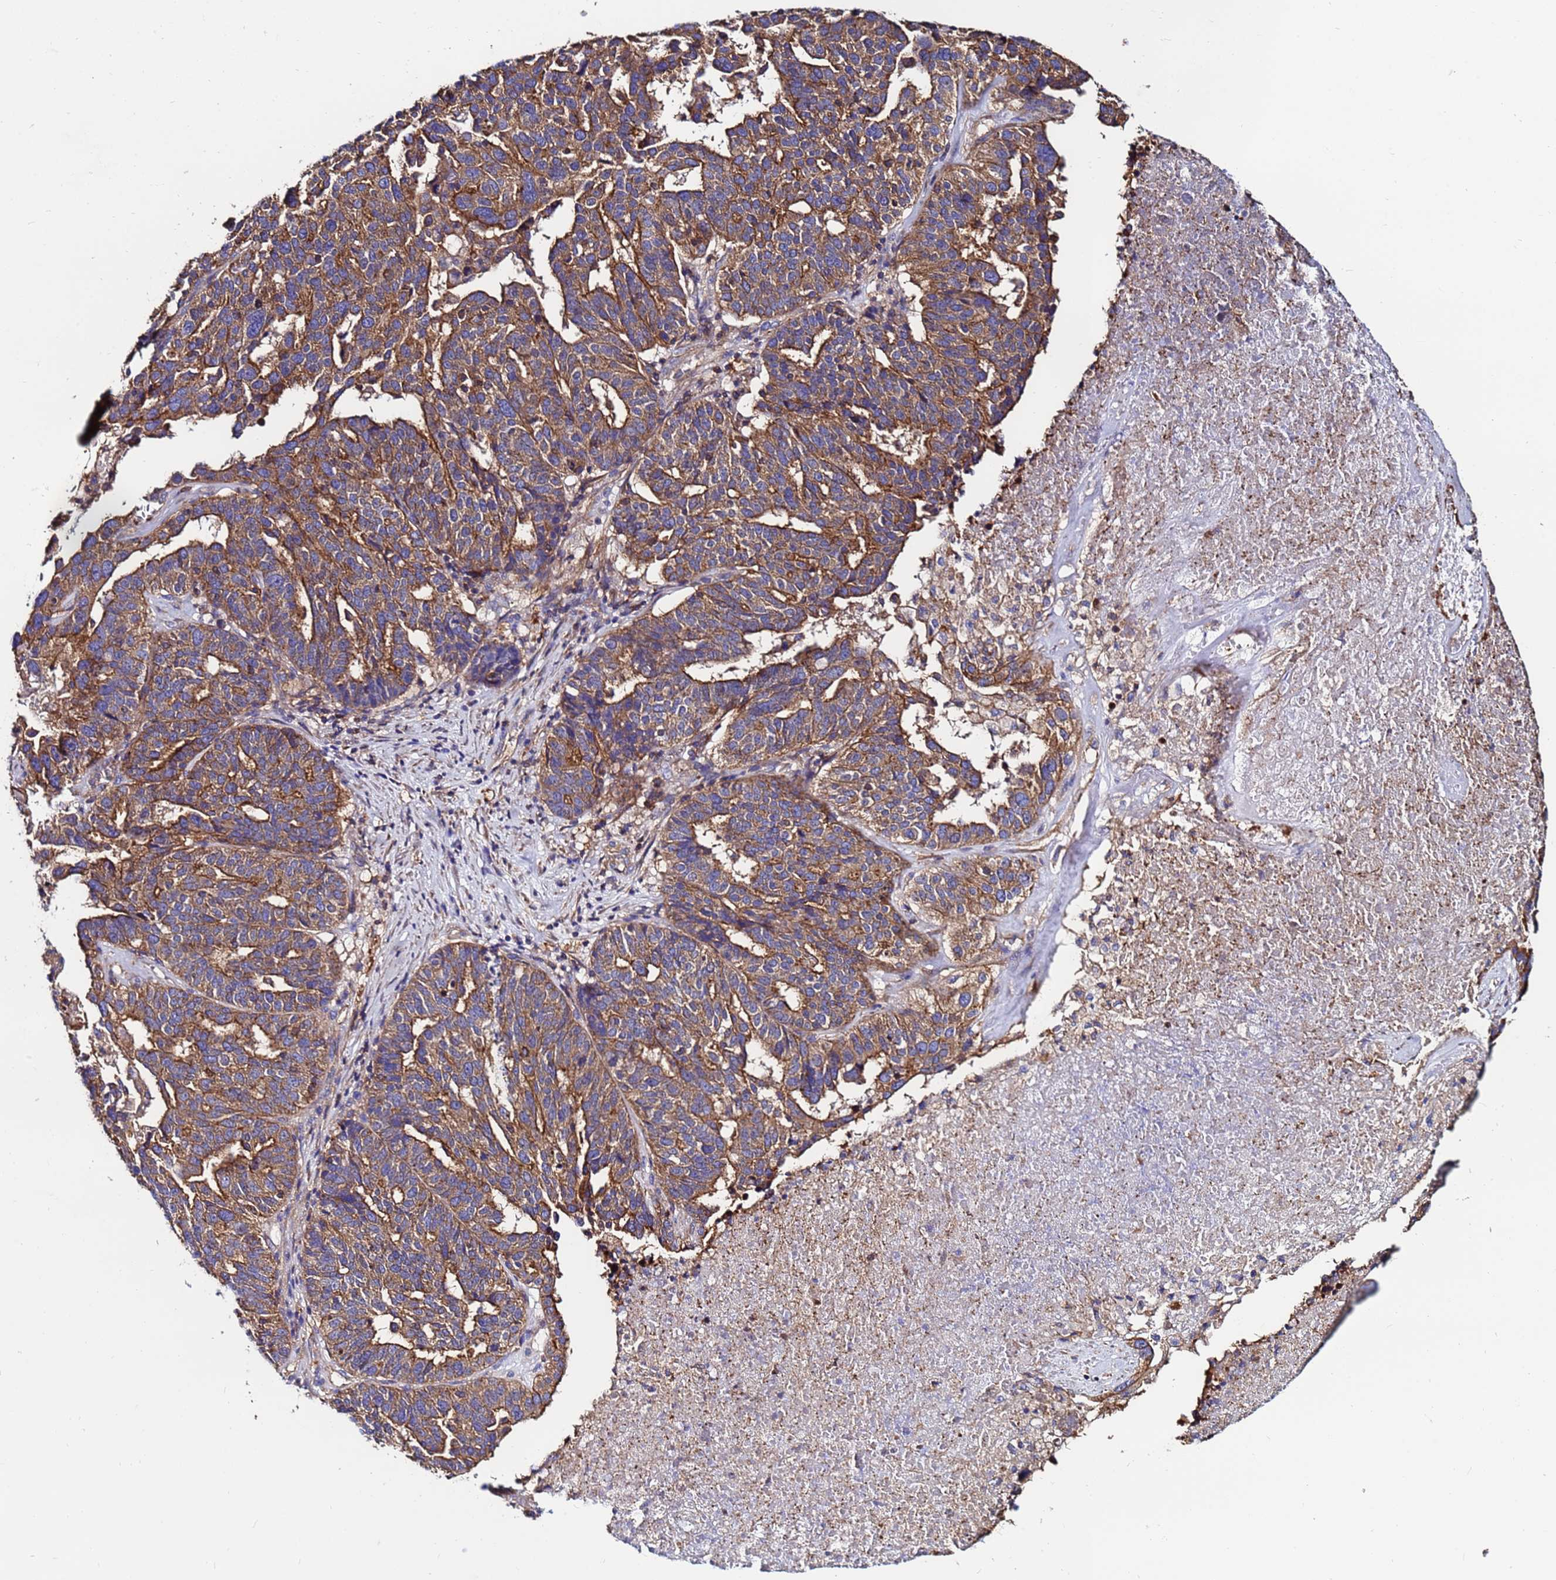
{"staining": {"intensity": "moderate", "quantity": ">75%", "location": "cytoplasmic/membranous"}, "tissue": "ovarian cancer", "cell_type": "Tumor cells", "image_type": "cancer", "snomed": [{"axis": "morphology", "description": "Cystadenocarcinoma, serous, NOS"}, {"axis": "topography", "description": "Ovary"}], "caption": "Immunohistochemical staining of human ovarian serous cystadenocarcinoma demonstrates medium levels of moderate cytoplasmic/membranous expression in about >75% of tumor cells.", "gene": "POTEE", "patient": {"sex": "female", "age": 59}}